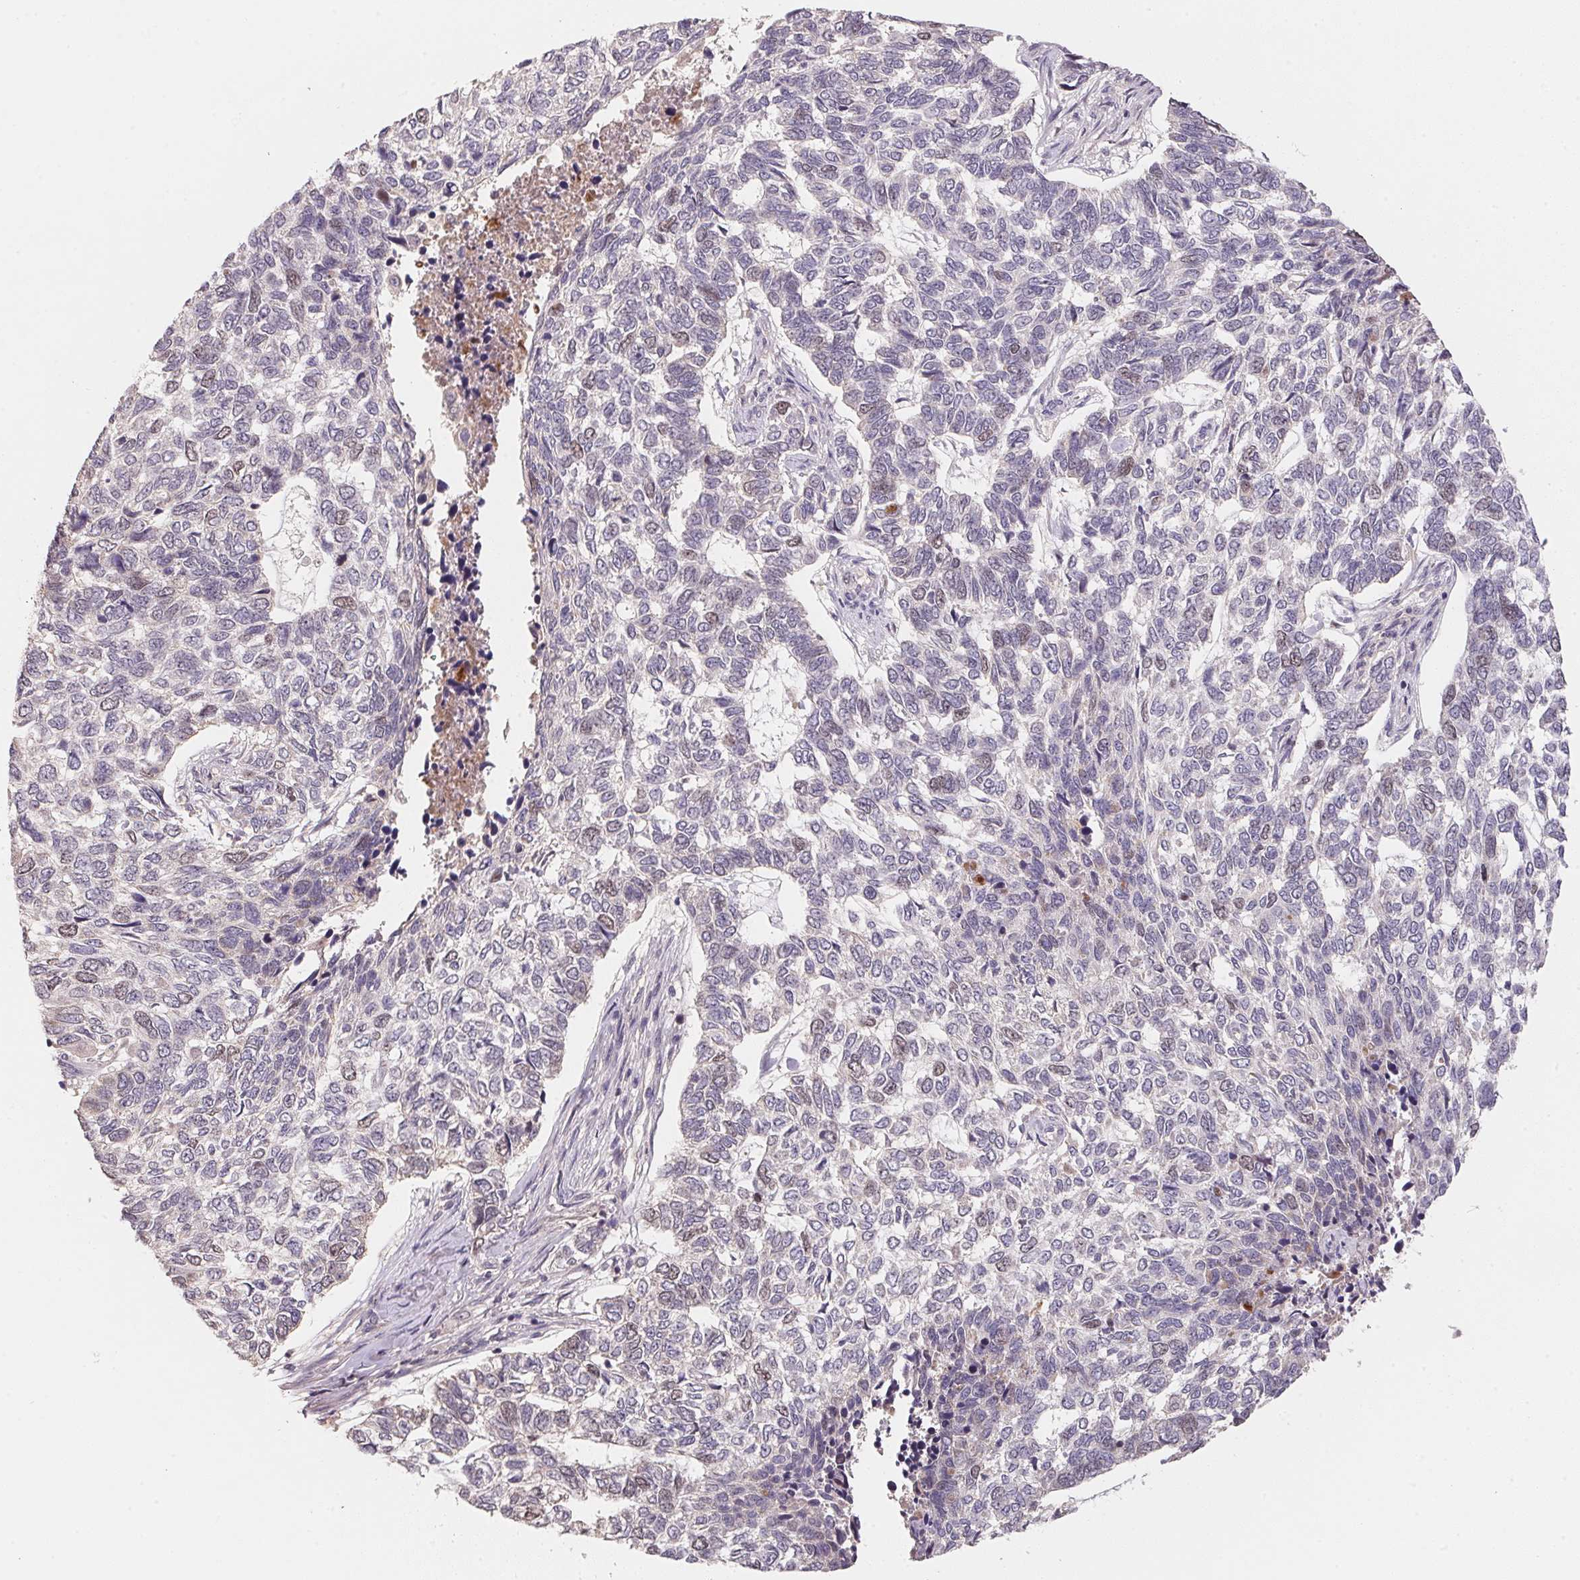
{"staining": {"intensity": "negative", "quantity": "none", "location": "none"}, "tissue": "skin cancer", "cell_type": "Tumor cells", "image_type": "cancer", "snomed": [{"axis": "morphology", "description": "Basal cell carcinoma"}, {"axis": "topography", "description": "Skin"}], "caption": "Image shows no significant protein expression in tumor cells of skin cancer (basal cell carcinoma). (DAB IHC with hematoxylin counter stain).", "gene": "KIFC1", "patient": {"sex": "female", "age": 65}}